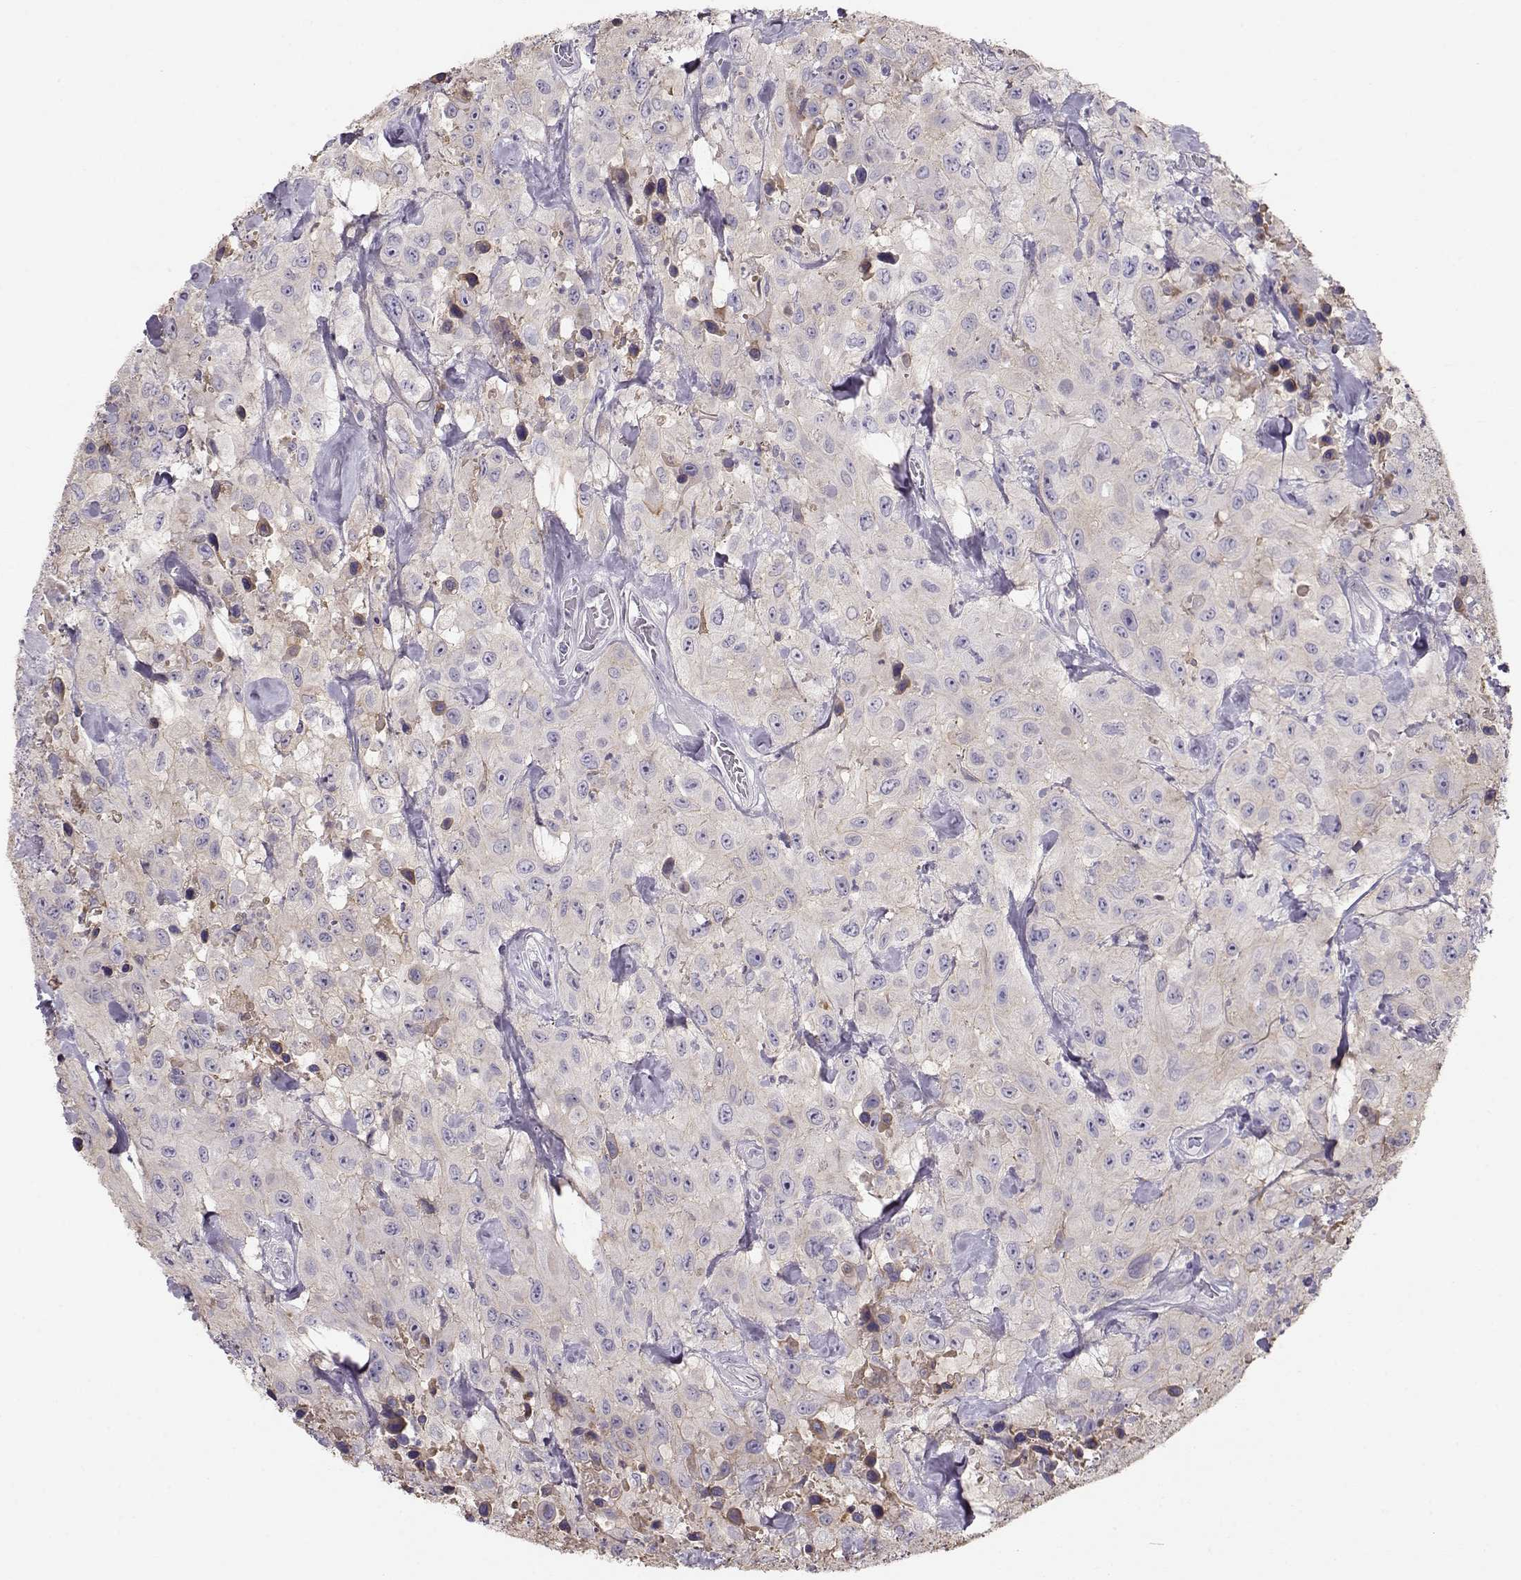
{"staining": {"intensity": "negative", "quantity": "none", "location": "none"}, "tissue": "urothelial cancer", "cell_type": "Tumor cells", "image_type": "cancer", "snomed": [{"axis": "morphology", "description": "Urothelial carcinoma, High grade"}, {"axis": "topography", "description": "Urinary bladder"}], "caption": "Urothelial cancer stained for a protein using immunohistochemistry (IHC) exhibits no staining tumor cells.", "gene": "NDRG4", "patient": {"sex": "male", "age": 79}}